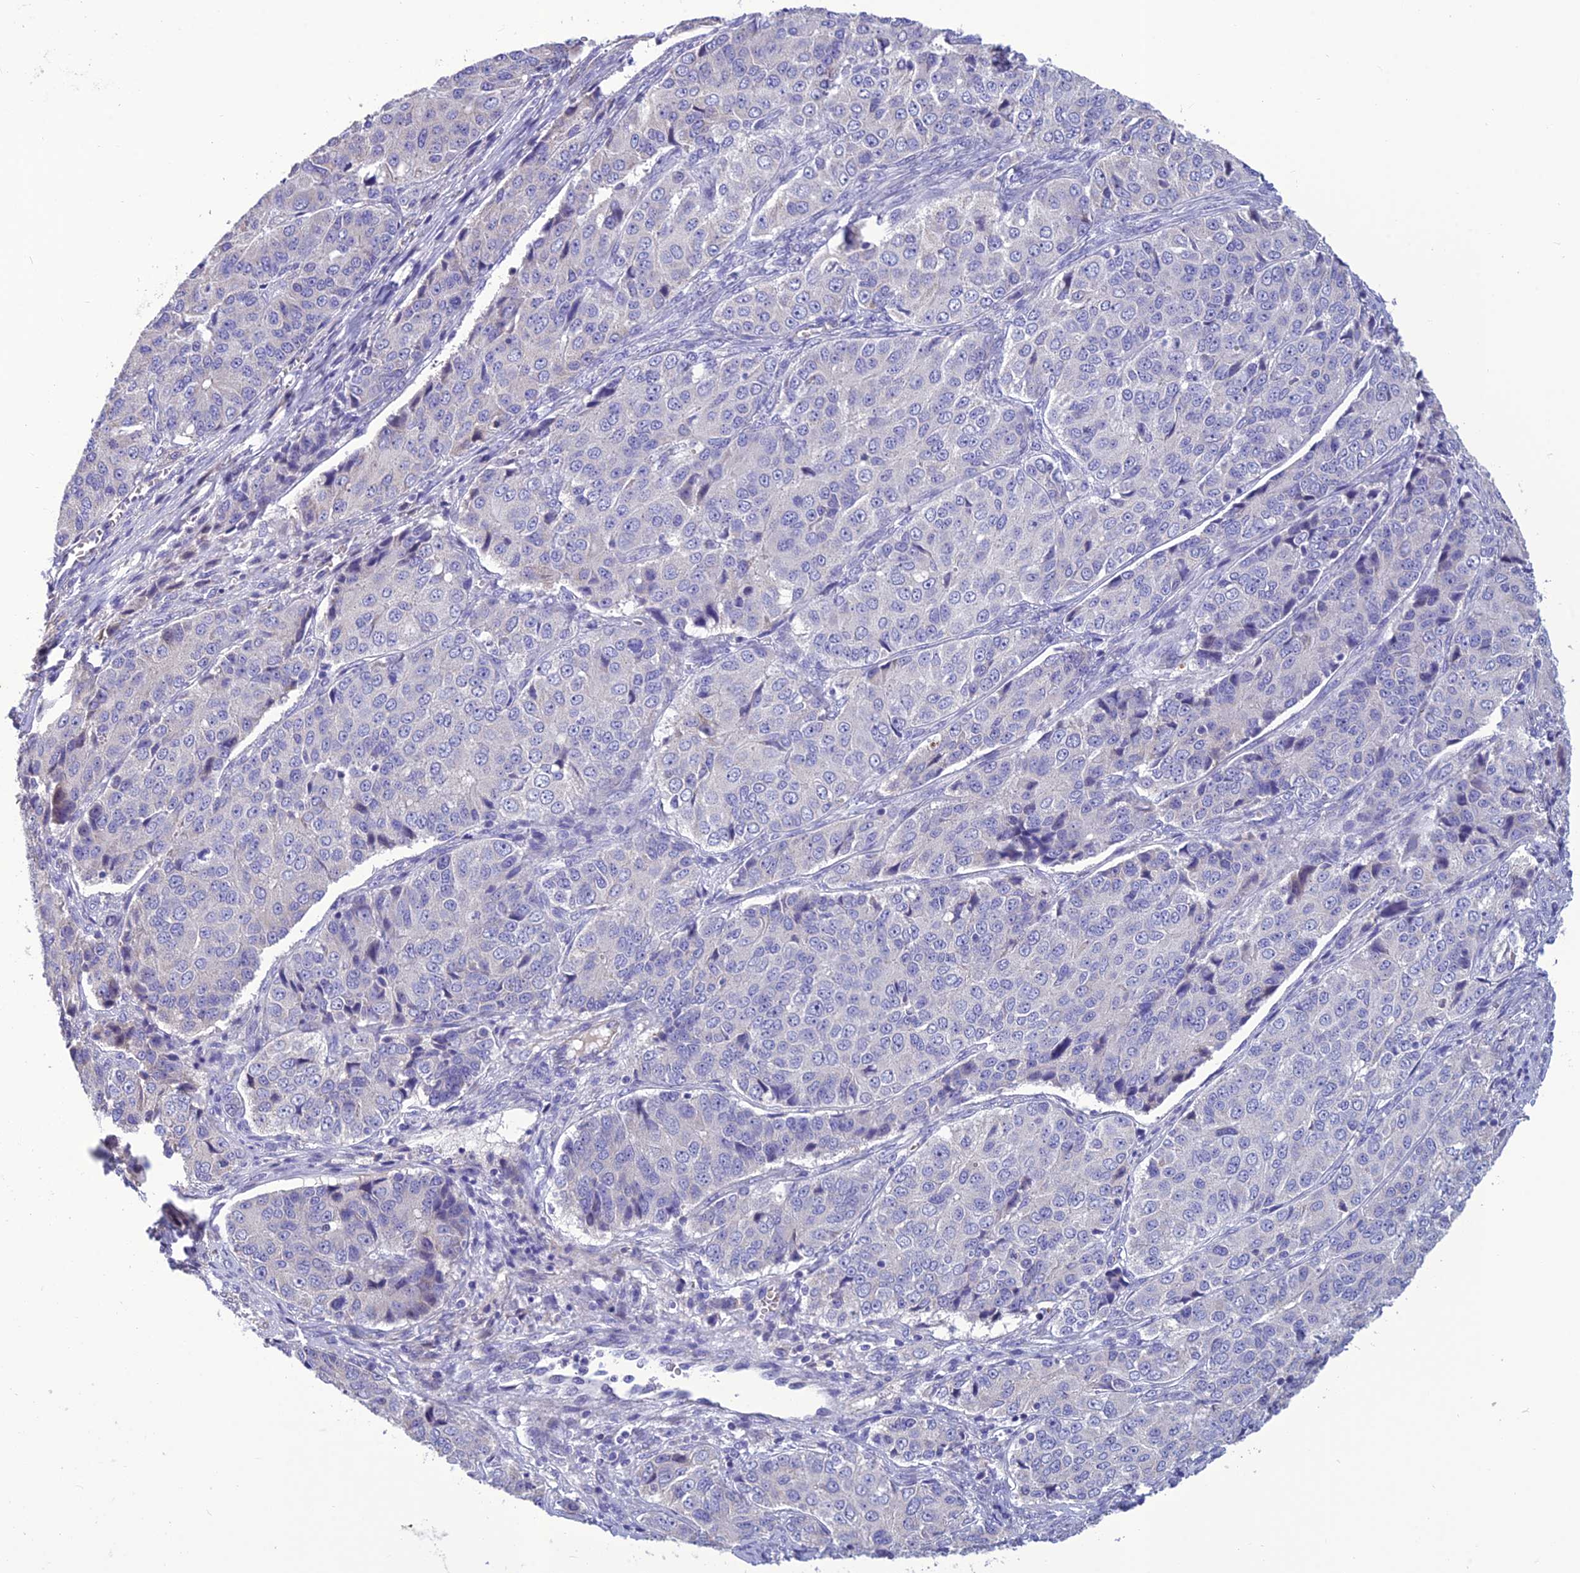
{"staining": {"intensity": "negative", "quantity": "none", "location": "none"}, "tissue": "ovarian cancer", "cell_type": "Tumor cells", "image_type": "cancer", "snomed": [{"axis": "morphology", "description": "Carcinoma, endometroid"}, {"axis": "topography", "description": "Ovary"}], "caption": "A photomicrograph of human ovarian cancer (endometroid carcinoma) is negative for staining in tumor cells.", "gene": "BHMT2", "patient": {"sex": "female", "age": 51}}